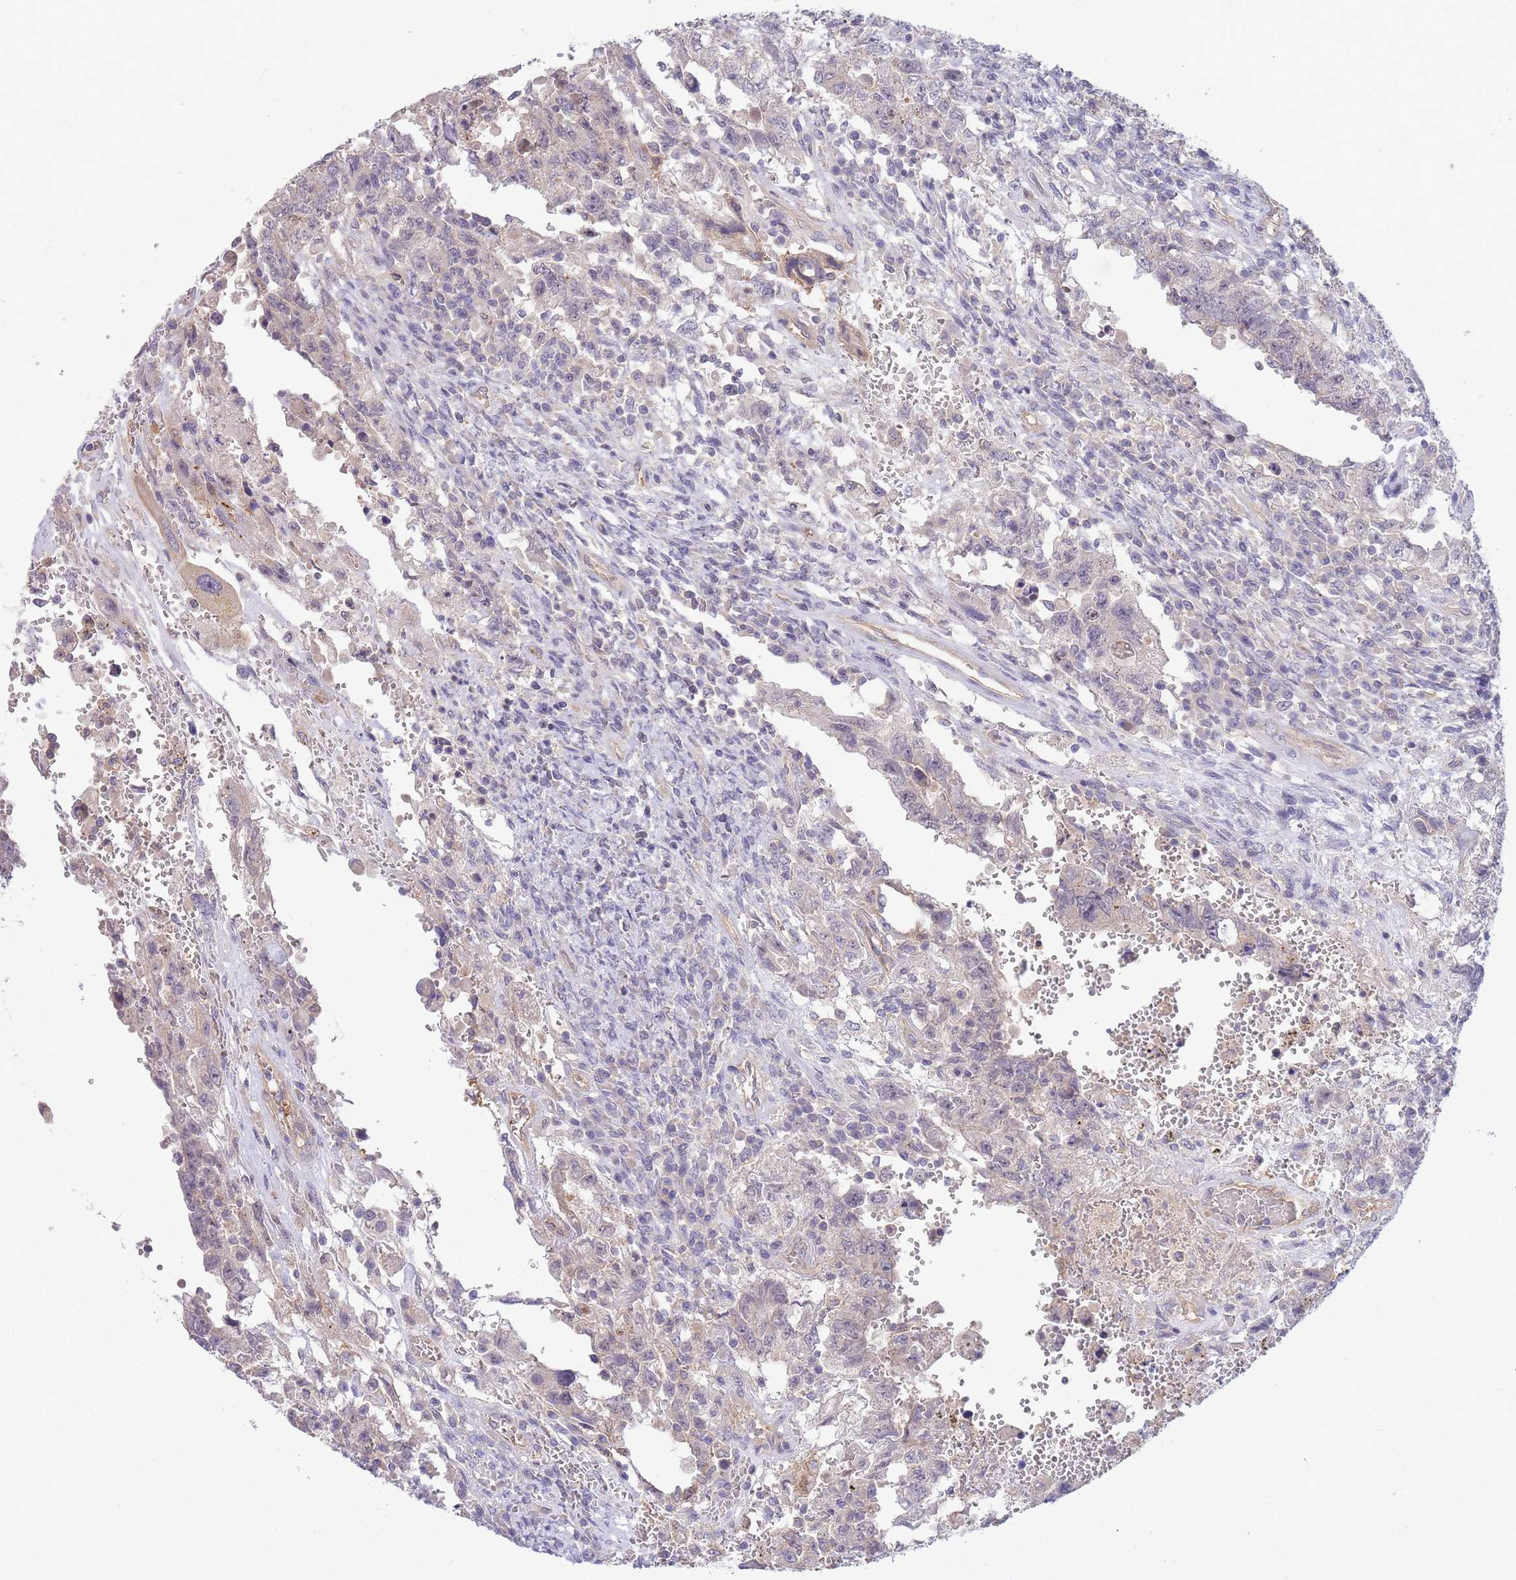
{"staining": {"intensity": "negative", "quantity": "none", "location": "none"}, "tissue": "testis cancer", "cell_type": "Tumor cells", "image_type": "cancer", "snomed": [{"axis": "morphology", "description": "Carcinoma, Embryonal, NOS"}, {"axis": "topography", "description": "Testis"}], "caption": "Protein analysis of embryonal carcinoma (testis) shows no significant positivity in tumor cells.", "gene": "SMC6", "patient": {"sex": "male", "age": 26}}